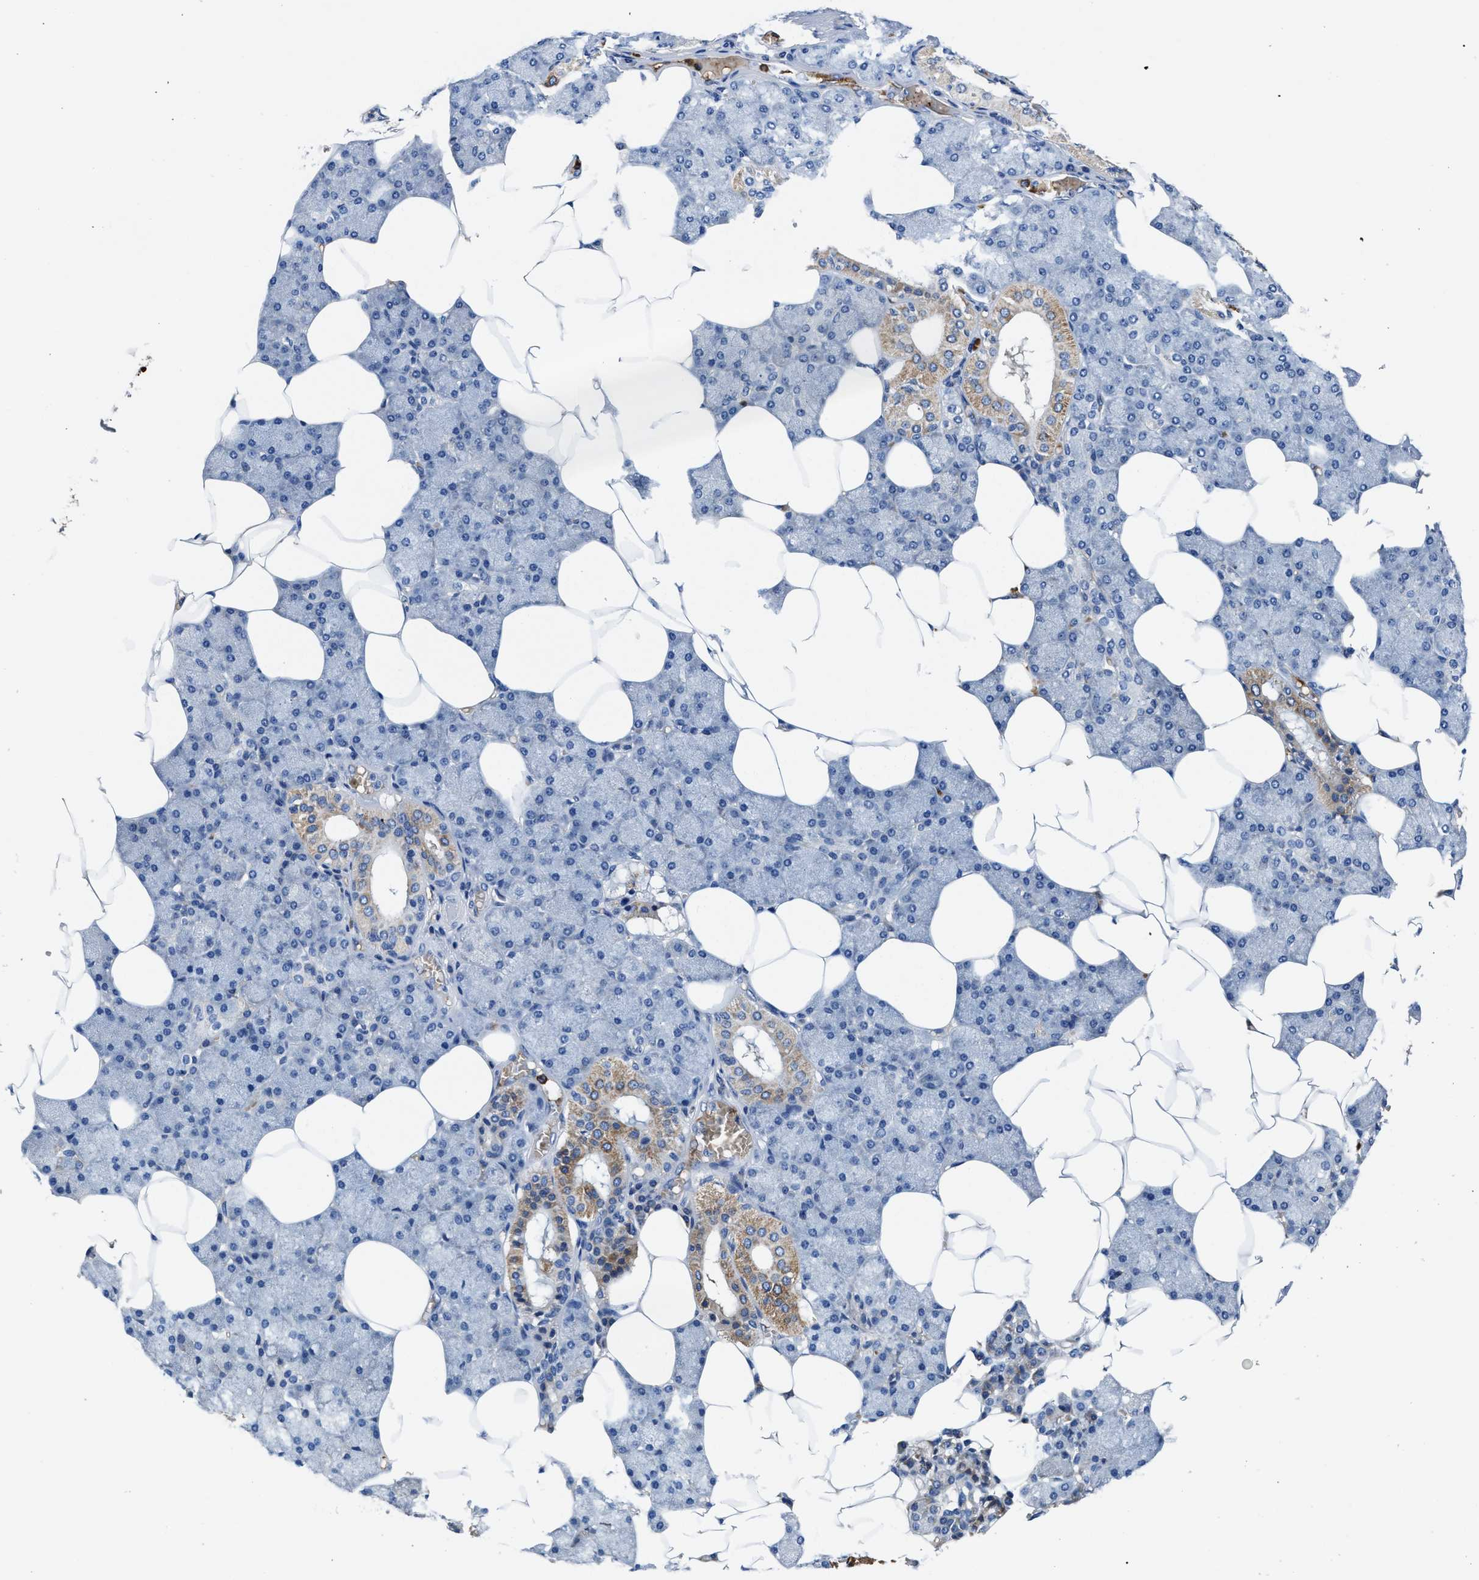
{"staining": {"intensity": "moderate", "quantity": "<25%", "location": "cytoplasmic/membranous"}, "tissue": "salivary gland", "cell_type": "Glandular cells", "image_type": "normal", "snomed": [{"axis": "morphology", "description": "Normal tissue, NOS"}, {"axis": "topography", "description": "Salivary gland"}], "caption": "IHC of normal salivary gland reveals low levels of moderate cytoplasmic/membranous expression in about <25% of glandular cells. The staining was performed using DAB, with brown indicating positive protein expression. Nuclei are stained blue with hematoxylin.", "gene": "PHLPP1", "patient": {"sex": "male", "age": 62}}